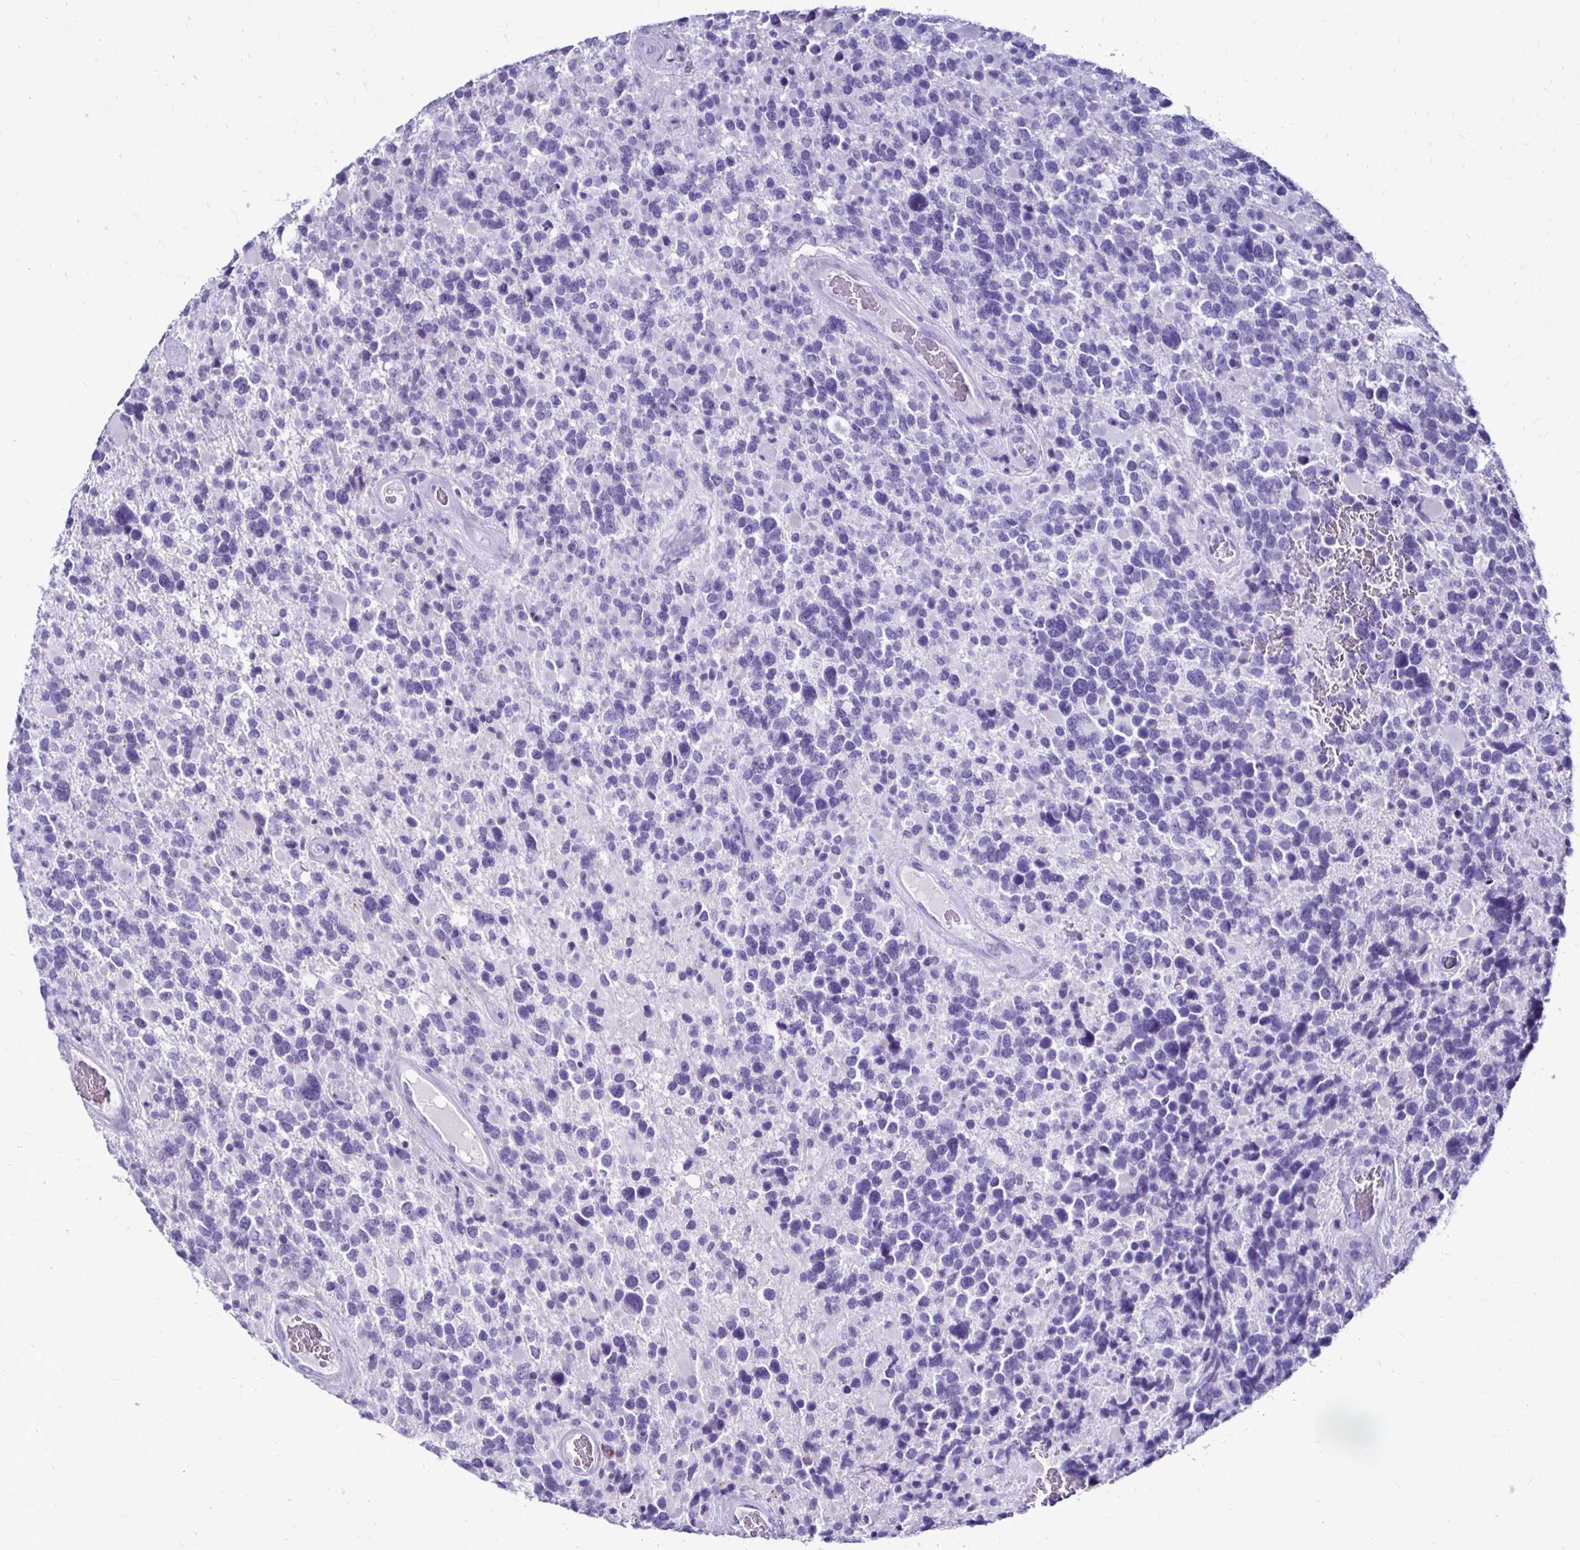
{"staining": {"intensity": "negative", "quantity": "none", "location": "none"}, "tissue": "glioma", "cell_type": "Tumor cells", "image_type": "cancer", "snomed": [{"axis": "morphology", "description": "Glioma, malignant, High grade"}, {"axis": "topography", "description": "Brain"}], "caption": "IHC micrograph of human glioma stained for a protein (brown), which displays no expression in tumor cells.", "gene": "CST5", "patient": {"sex": "female", "age": 40}}